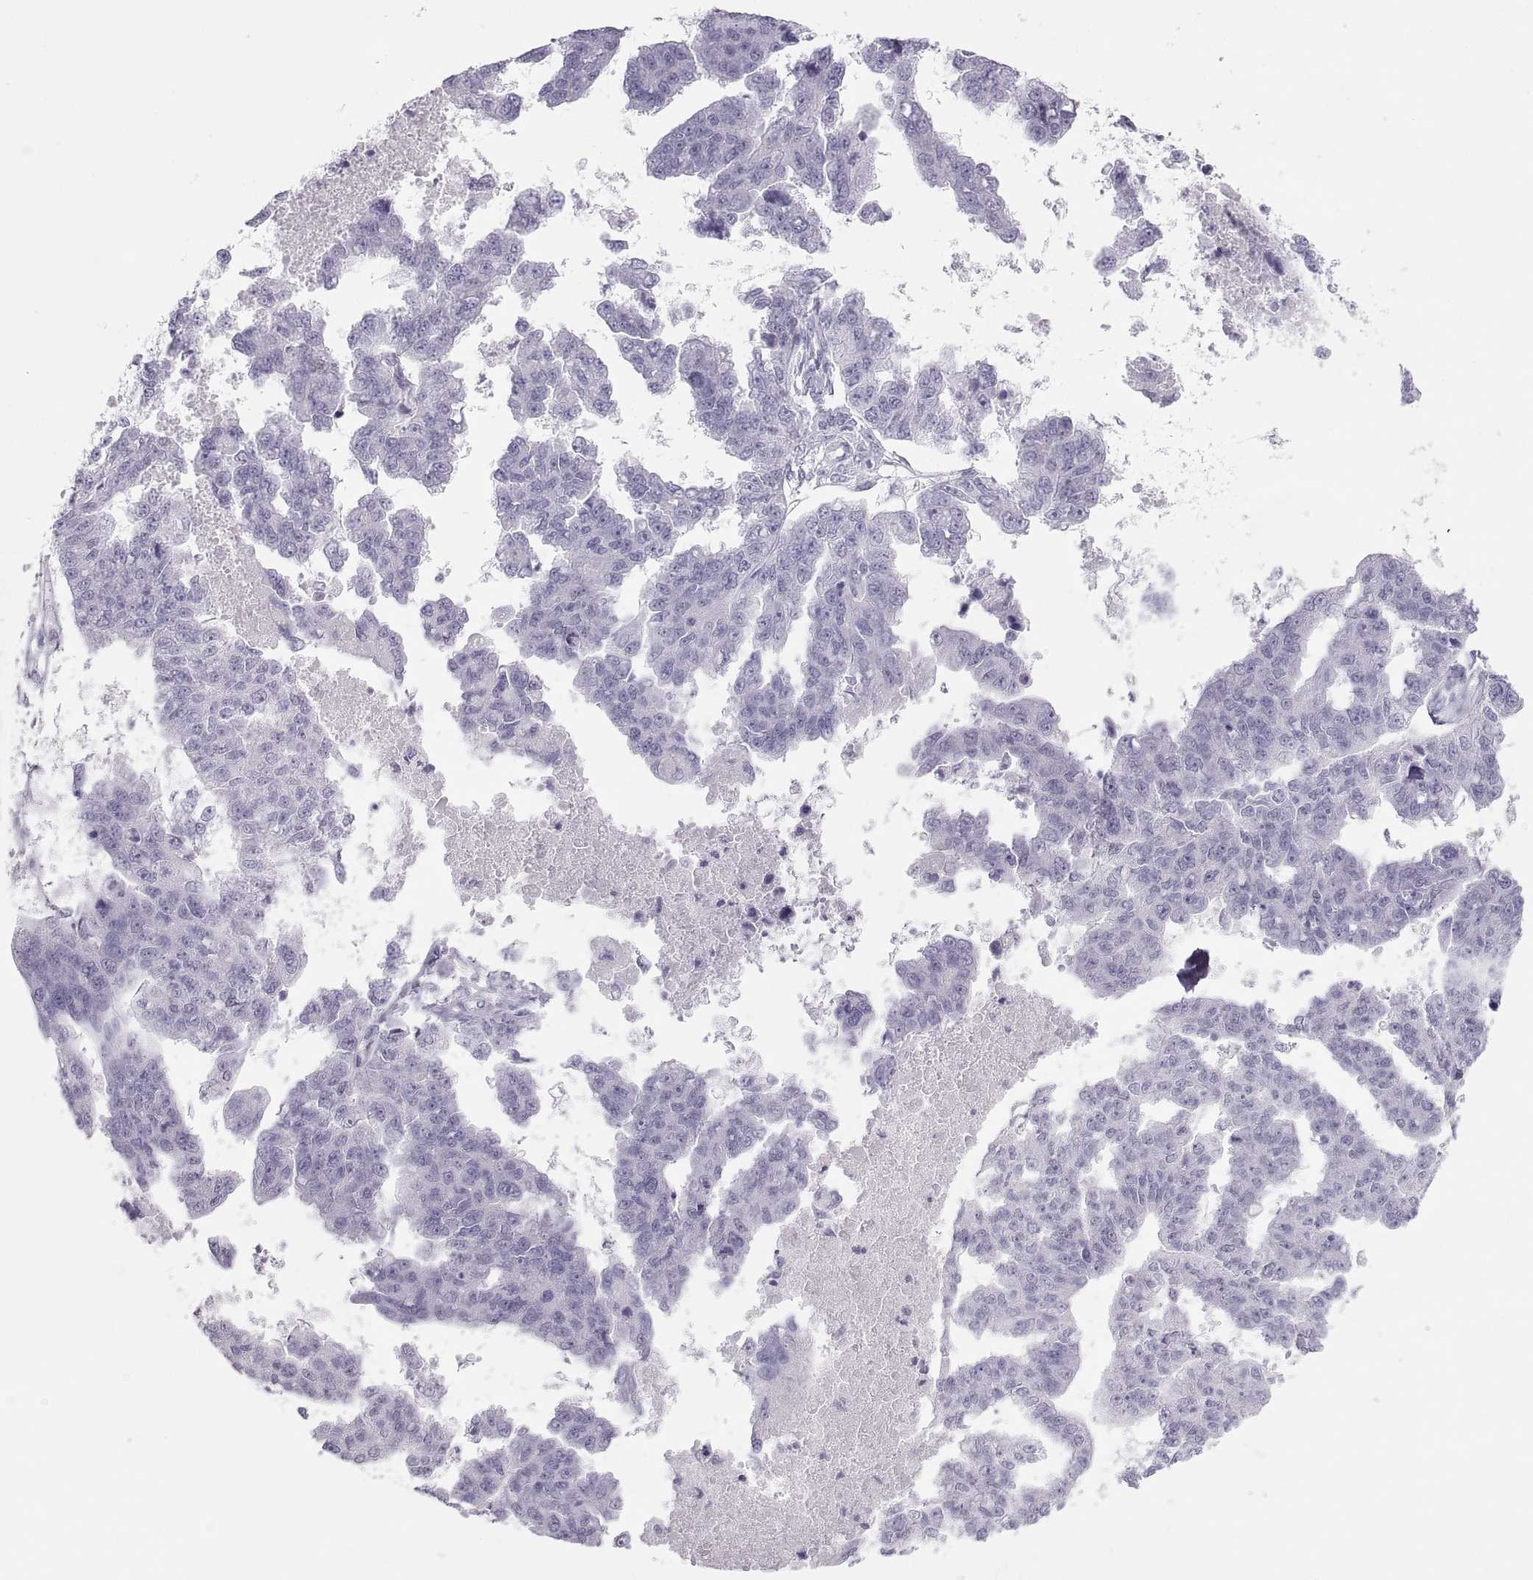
{"staining": {"intensity": "negative", "quantity": "none", "location": "none"}, "tissue": "ovarian cancer", "cell_type": "Tumor cells", "image_type": "cancer", "snomed": [{"axis": "morphology", "description": "Cystadenocarcinoma, serous, NOS"}, {"axis": "topography", "description": "Ovary"}], "caption": "IHC of ovarian cancer exhibits no expression in tumor cells. The staining was performed using DAB to visualize the protein expression in brown, while the nuclei were stained in blue with hematoxylin (Magnification: 20x).", "gene": "SEMG1", "patient": {"sex": "female", "age": 58}}